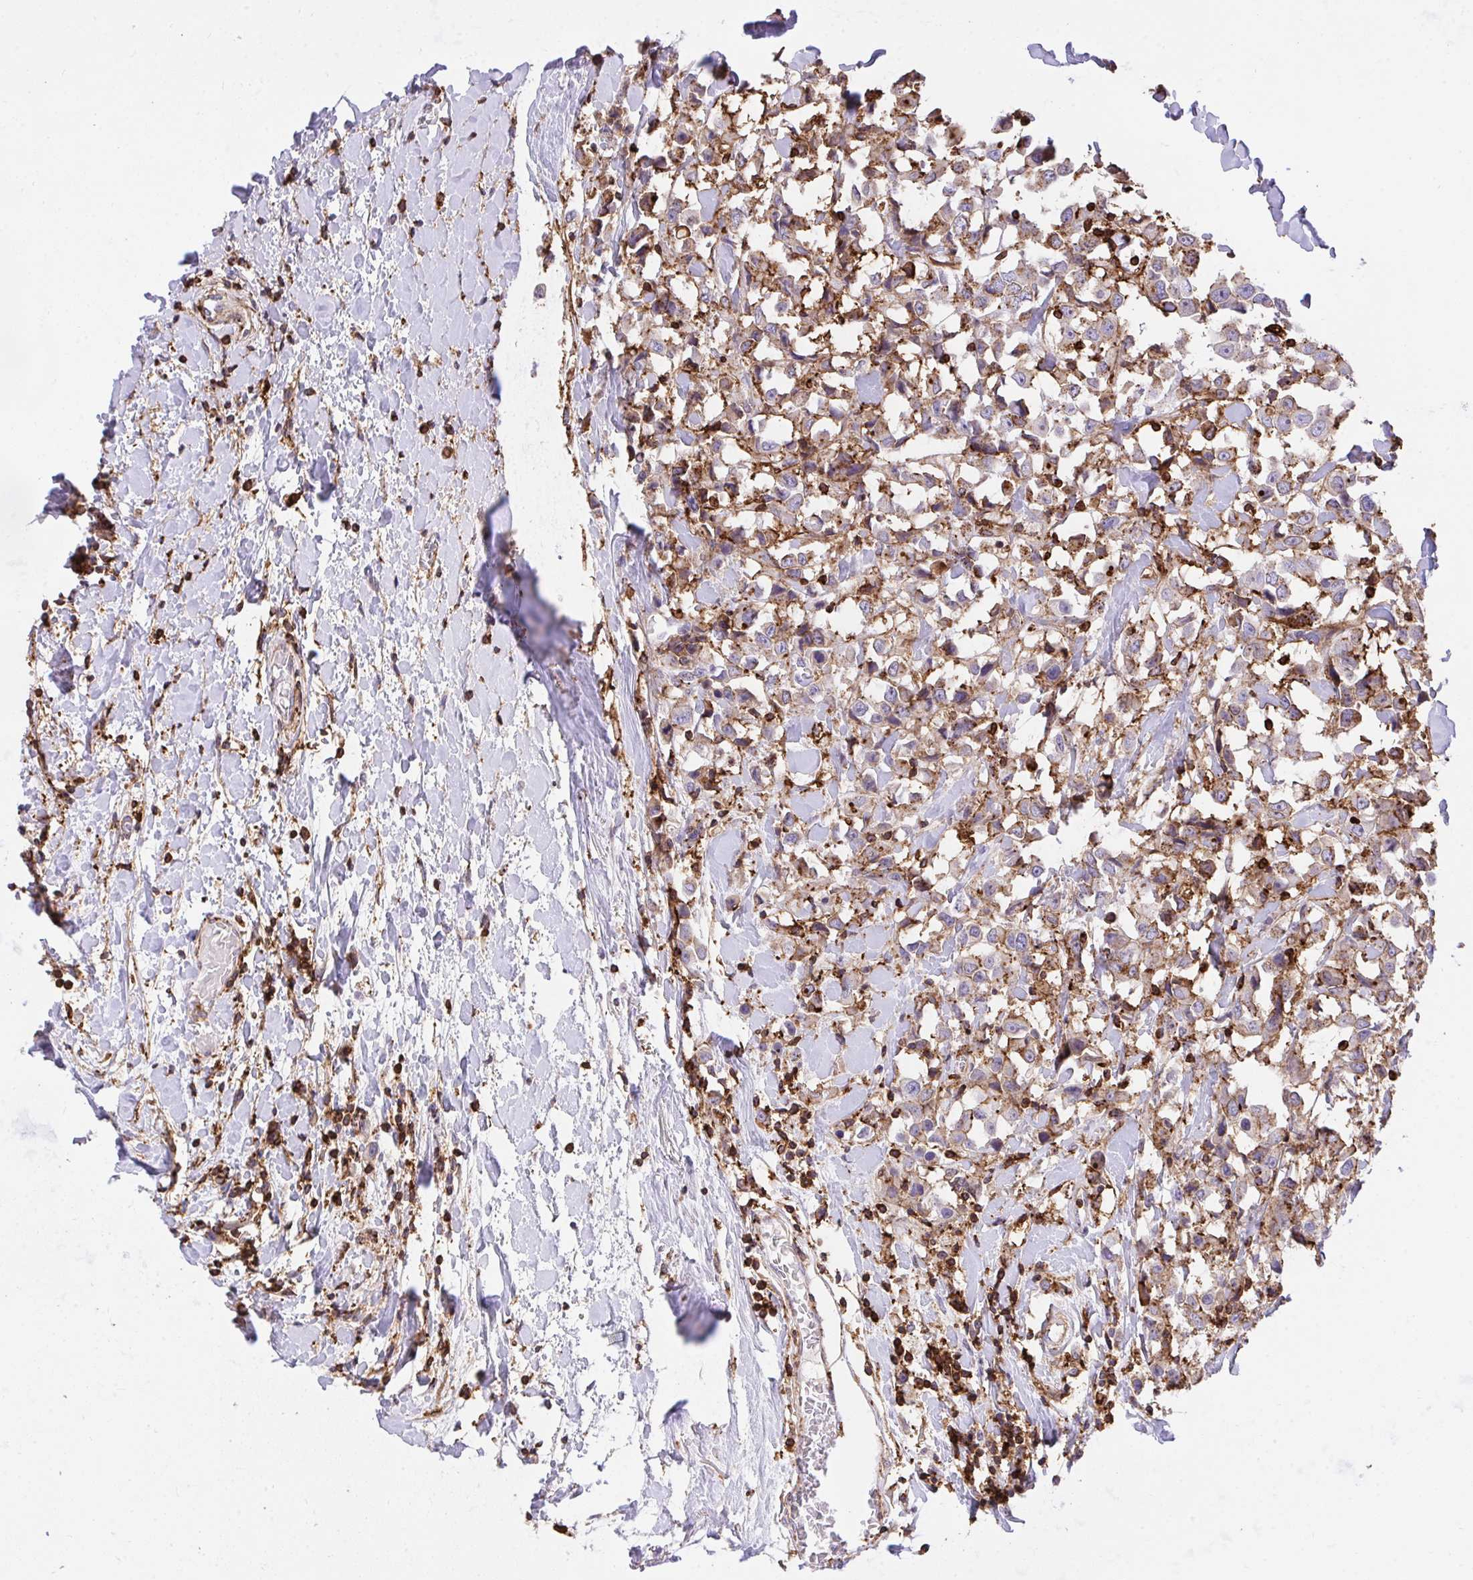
{"staining": {"intensity": "negative", "quantity": "none", "location": "none"}, "tissue": "breast cancer", "cell_type": "Tumor cells", "image_type": "cancer", "snomed": [{"axis": "morphology", "description": "Duct carcinoma"}, {"axis": "topography", "description": "Breast"}], "caption": "This is a histopathology image of IHC staining of infiltrating ductal carcinoma (breast), which shows no expression in tumor cells.", "gene": "ERI1", "patient": {"sex": "female", "age": 61}}